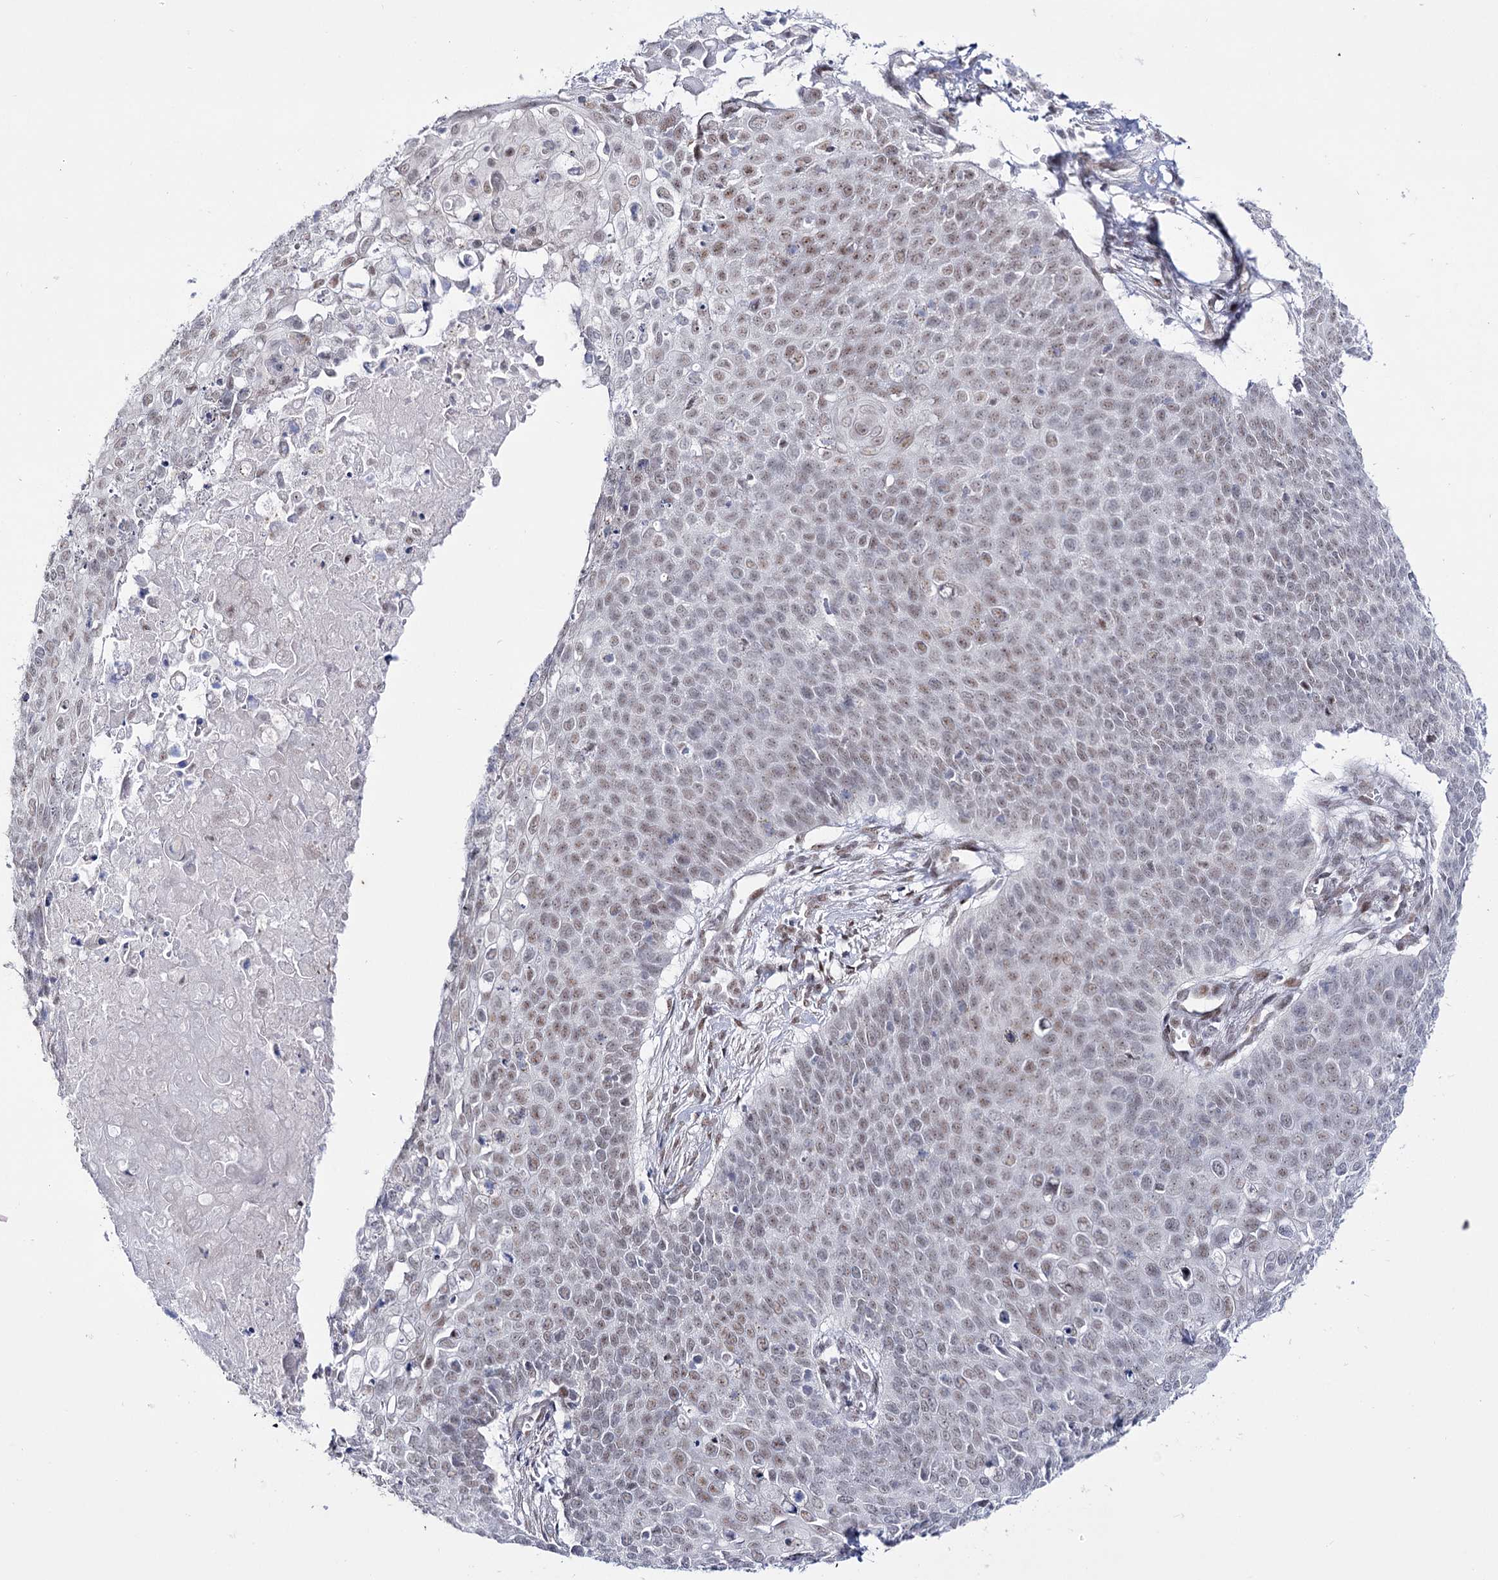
{"staining": {"intensity": "moderate", "quantity": "<25%", "location": "nuclear"}, "tissue": "cervical cancer", "cell_type": "Tumor cells", "image_type": "cancer", "snomed": [{"axis": "morphology", "description": "Squamous cell carcinoma, NOS"}, {"axis": "topography", "description": "Cervix"}], "caption": "IHC of human cervical cancer (squamous cell carcinoma) demonstrates low levels of moderate nuclear staining in approximately <25% of tumor cells.", "gene": "RBM15B", "patient": {"sex": "female", "age": 39}}